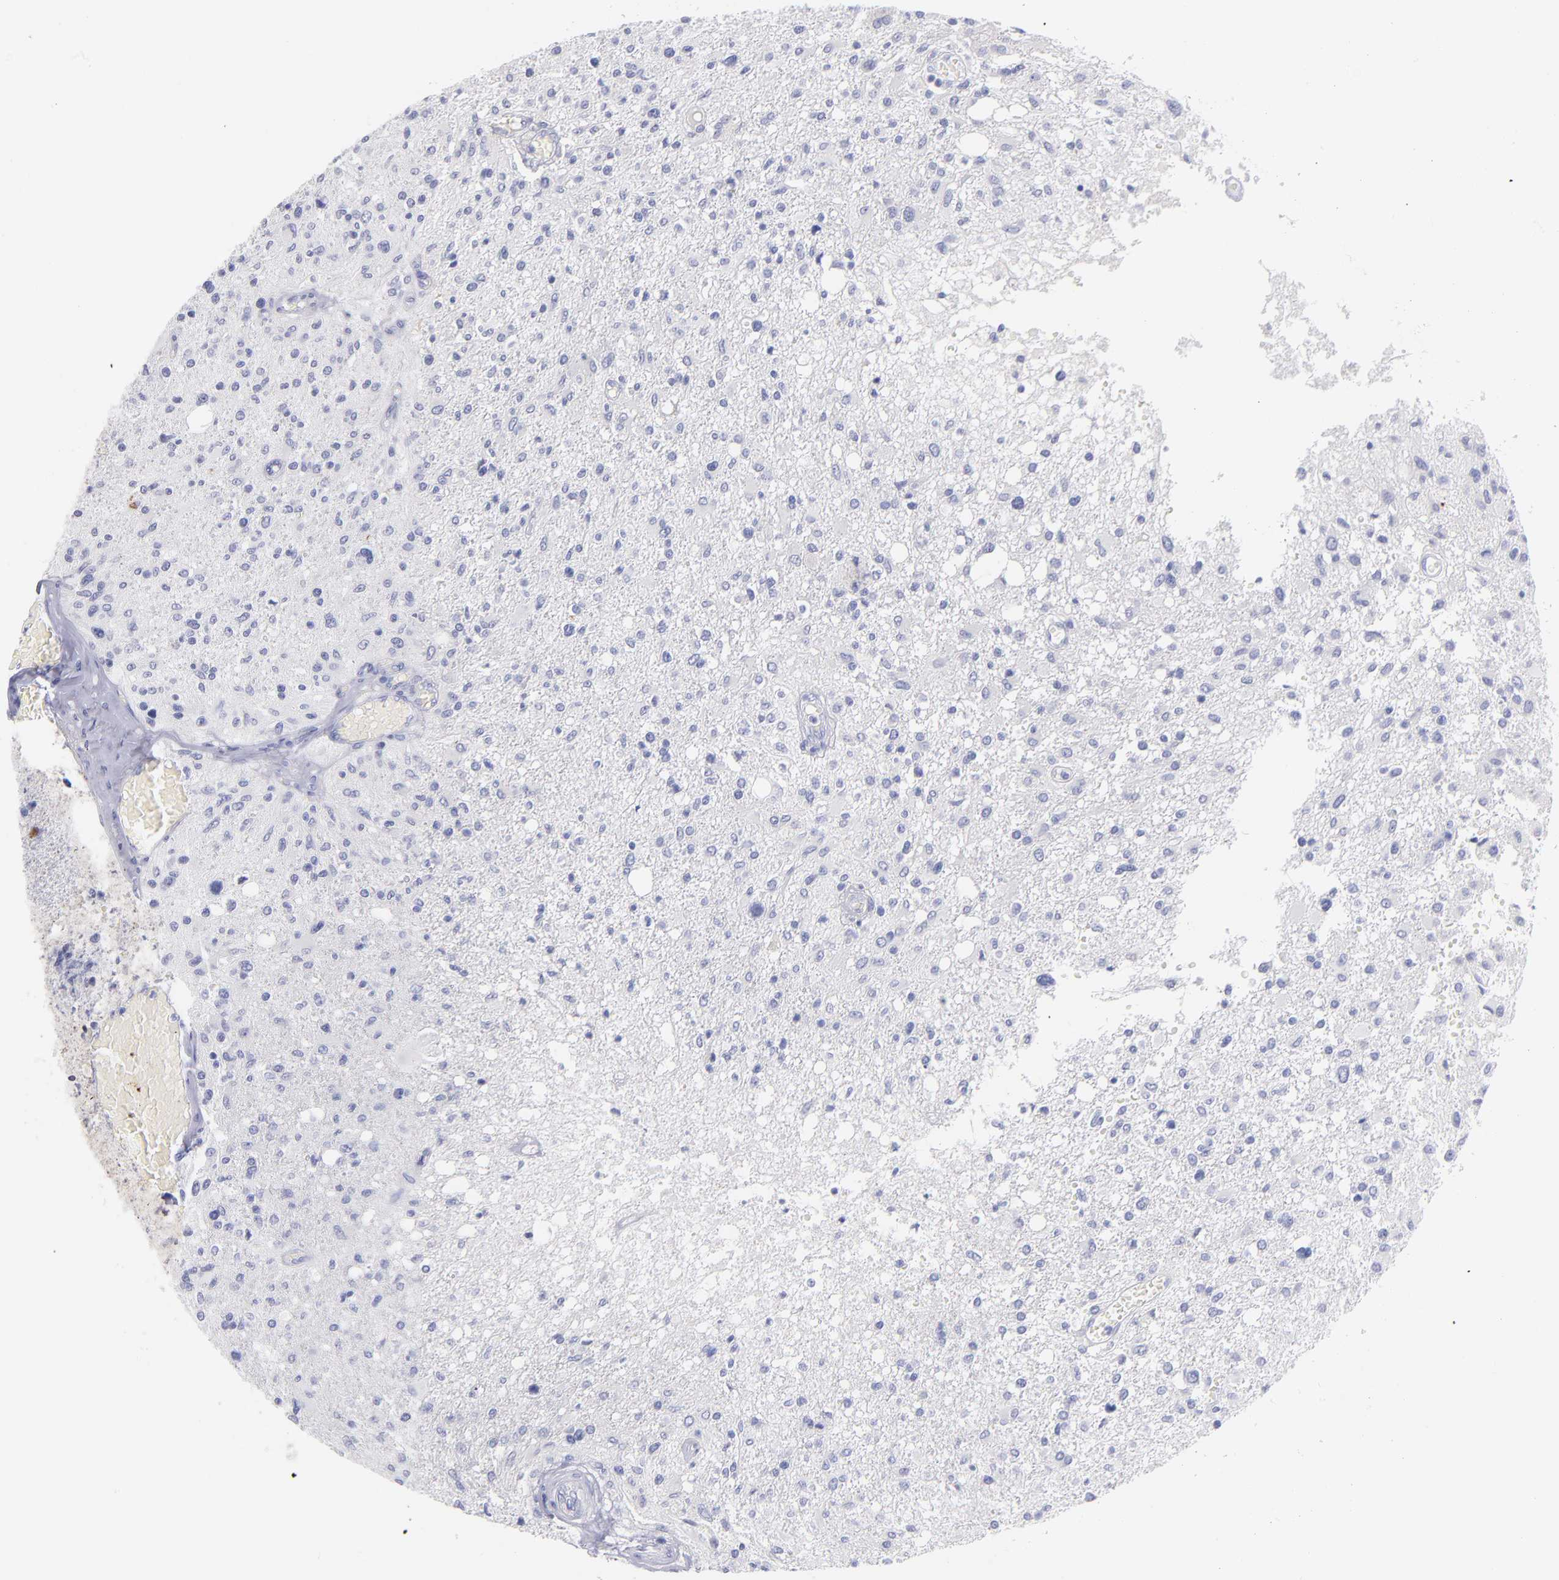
{"staining": {"intensity": "negative", "quantity": "none", "location": "none"}, "tissue": "glioma", "cell_type": "Tumor cells", "image_type": "cancer", "snomed": [{"axis": "morphology", "description": "Glioma, malignant, High grade"}, {"axis": "topography", "description": "Cerebral cortex"}], "caption": "An immunohistochemistry histopathology image of glioma is shown. There is no staining in tumor cells of glioma. The staining is performed using DAB (3,3'-diaminobenzidine) brown chromogen with nuclei counter-stained in using hematoxylin.", "gene": "SCGN", "patient": {"sex": "male", "age": 76}}